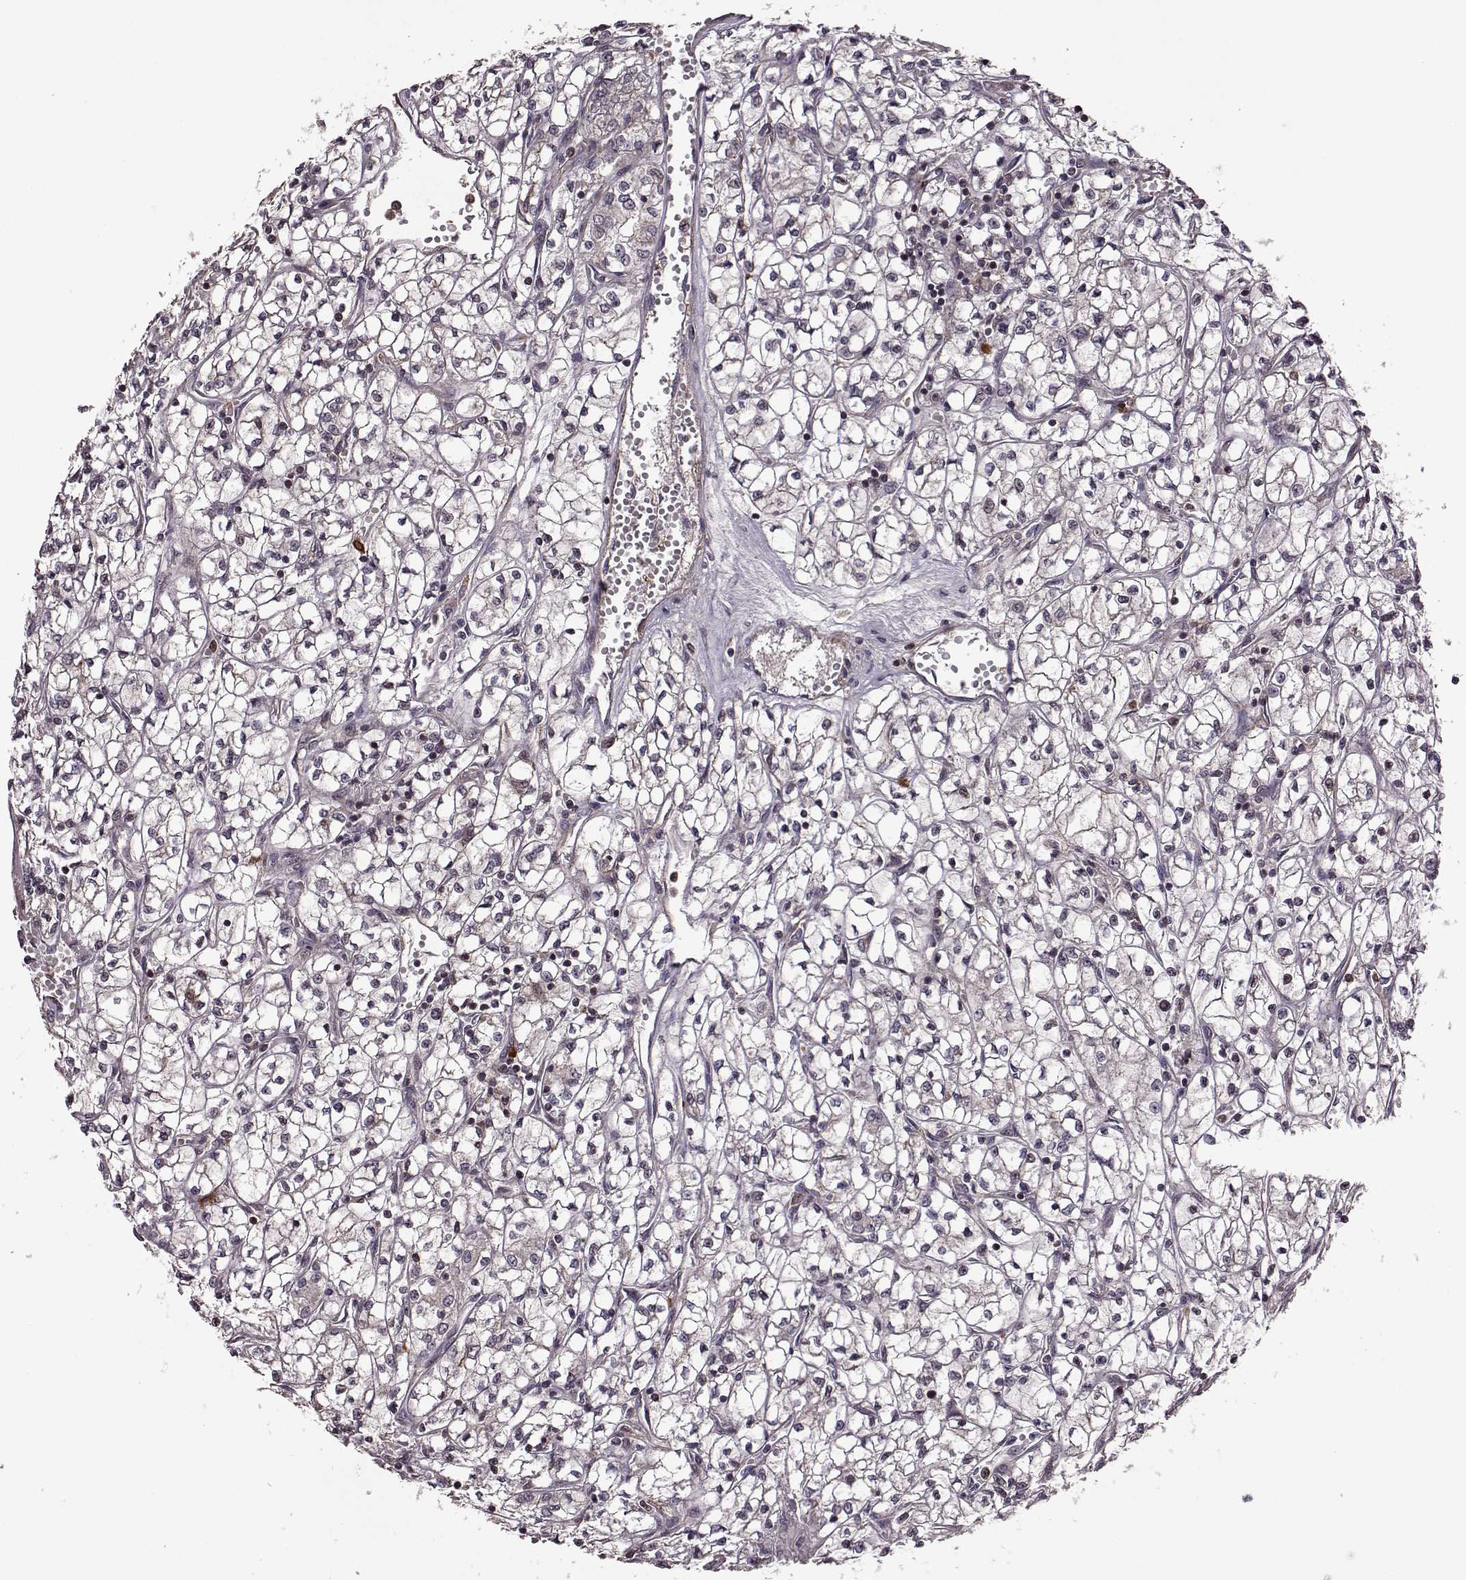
{"staining": {"intensity": "negative", "quantity": "none", "location": "none"}, "tissue": "renal cancer", "cell_type": "Tumor cells", "image_type": "cancer", "snomed": [{"axis": "morphology", "description": "Adenocarcinoma, NOS"}, {"axis": "topography", "description": "Kidney"}], "caption": "Human renal cancer (adenocarcinoma) stained for a protein using immunohistochemistry demonstrates no expression in tumor cells.", "gene": "TRMU", "patient": {"sex": "female", "age": 64}}